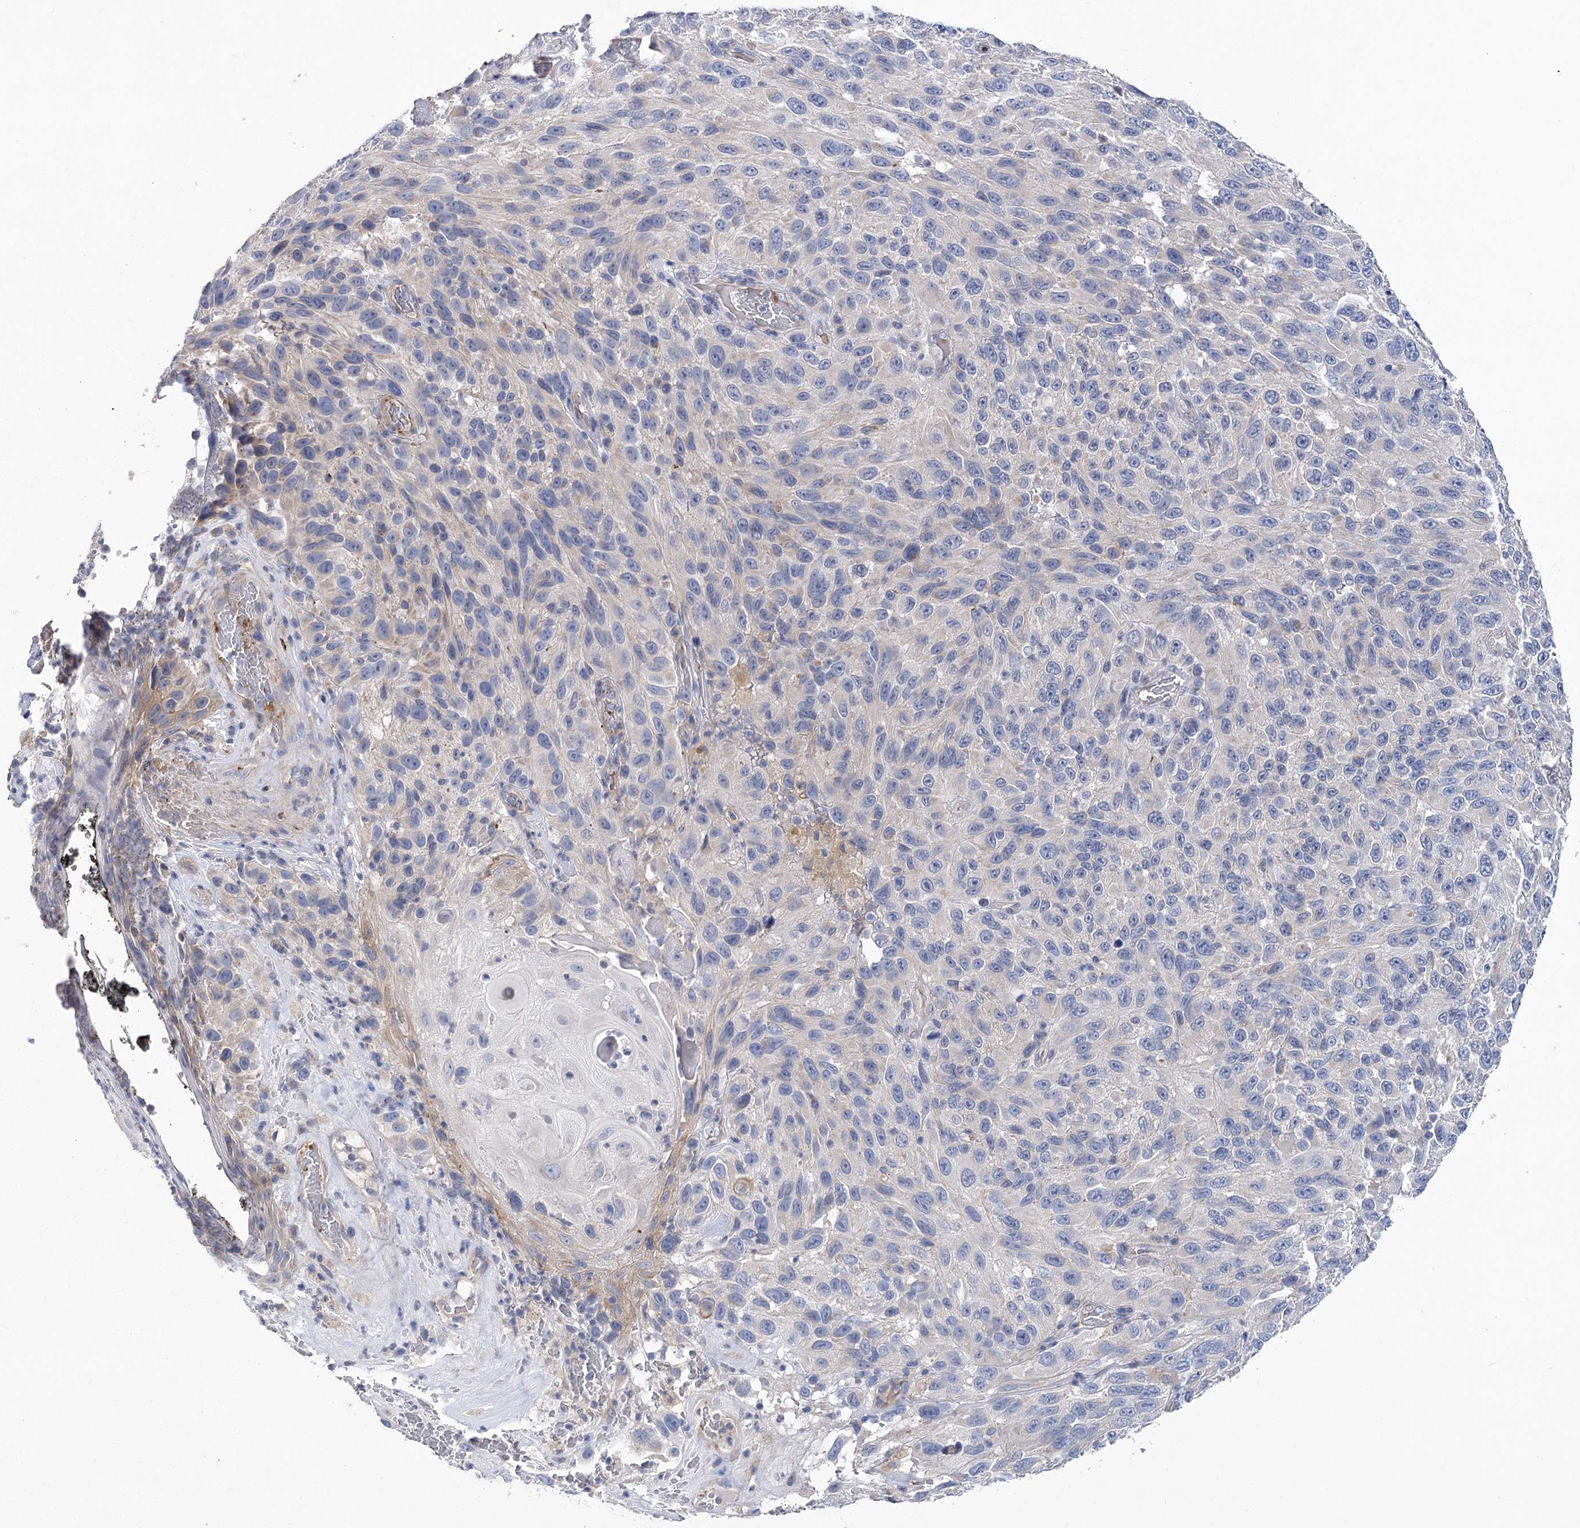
{"staining": {"intensity": "negative", "quantity": "none", "location": "none"}, "tissue": "melanoma", "cell_type": "Tumor cells", "image_type": "cancer", "snomed": [{"axis": "morphology", "description": "Malignant melanoma, NOS"}, {"axis": "topography", "description": "Skin"}], "caption": "Protein analysis of malignant melanoma demonstrates no significant staining in tumor cells. (DAB (3,3'-diaminobenzidine) immunohistochemistry, high magnification).", "gene": "RDH16", "patient": {"sex": "female", "age": 96}}